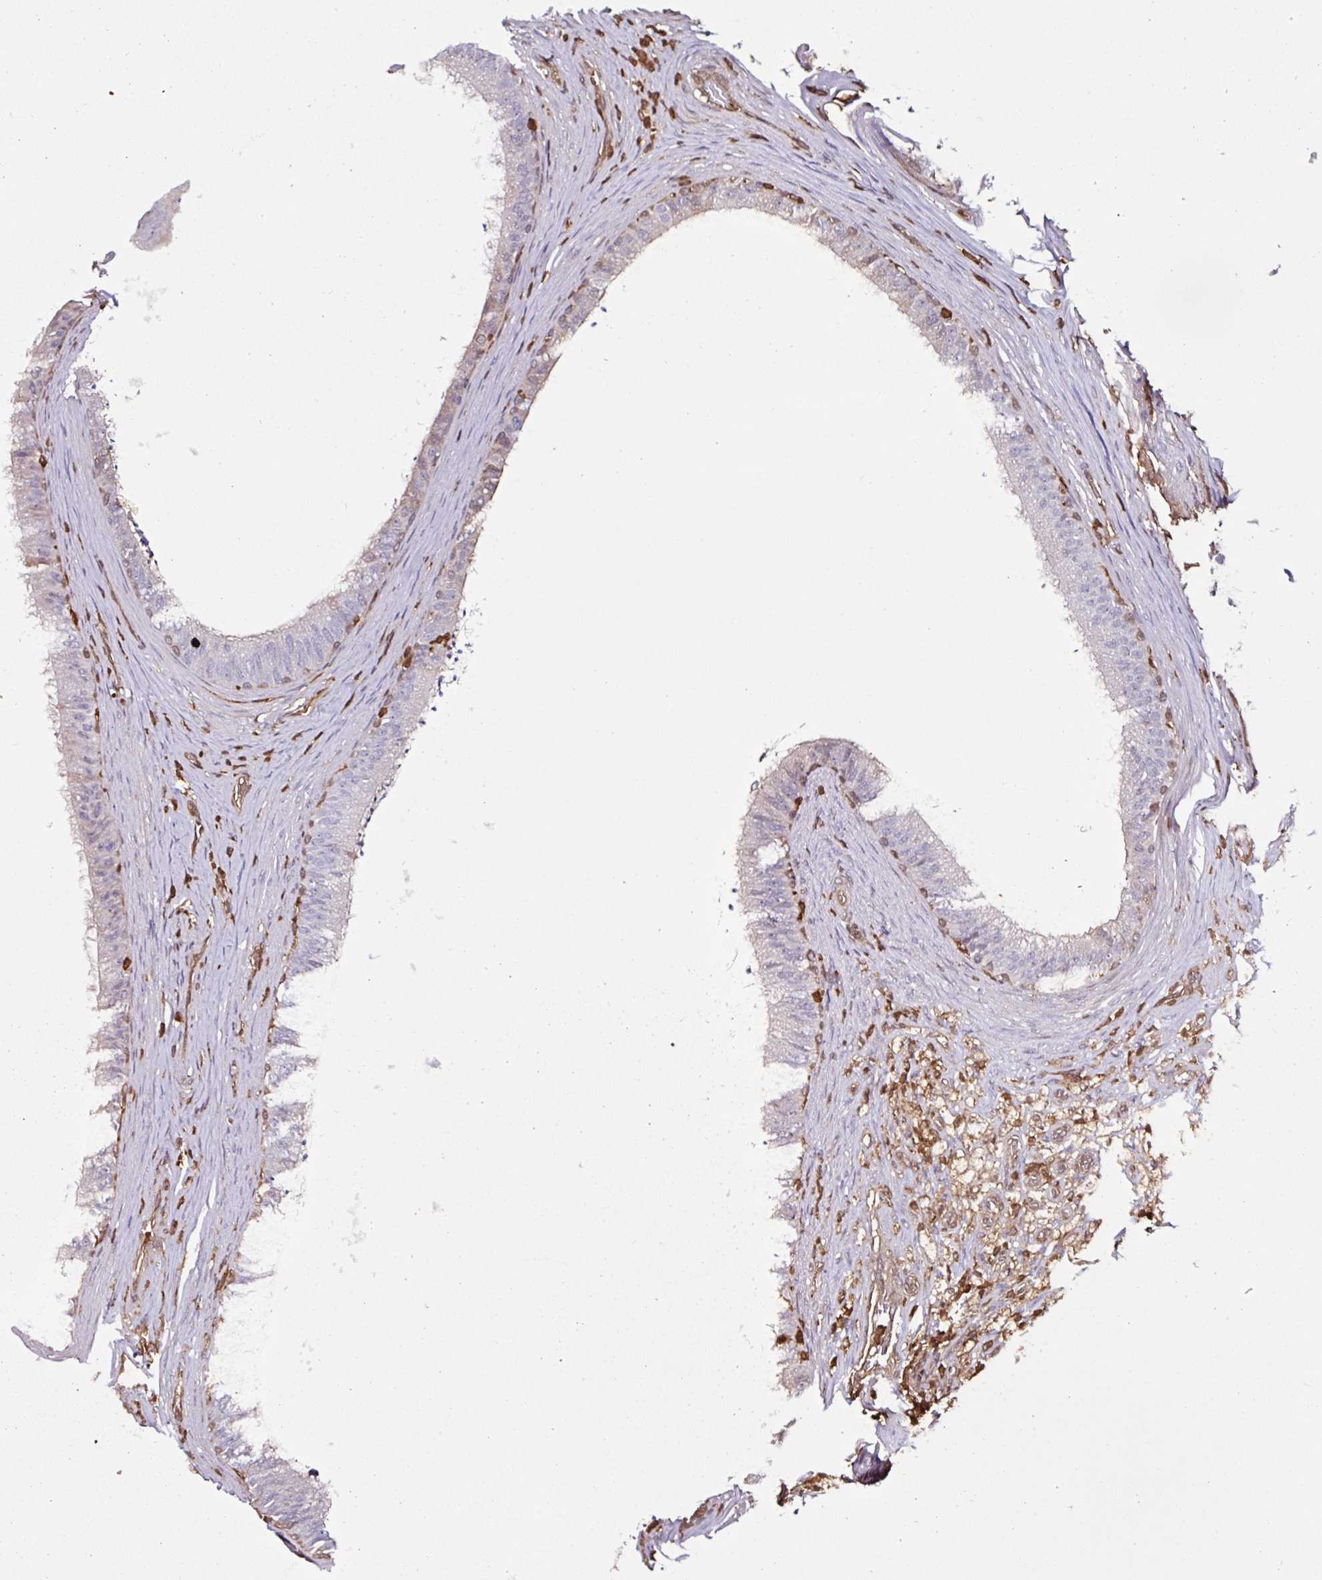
{"staining": {"intensity": "weak", "quantity": "<25%", "location": "cytoplasmic/membranous"}, "tissue": "epididymis", "cell_type": "Glandular cells", "image_type": "normal", "snomed": [{"axis": "morphology", "description": "Normal tissue, NOS"}, {"axis": "topography", "description": "Testis"}, {"axis": "topography", "description": "Epididymis"}], "caption": "This is an immunohistochemistry image of unremarkable human epididymis. There is no positivity in glandular cells.", "gene": "ARHGDIB", "patient": {"sex": "male", "age": 41}}